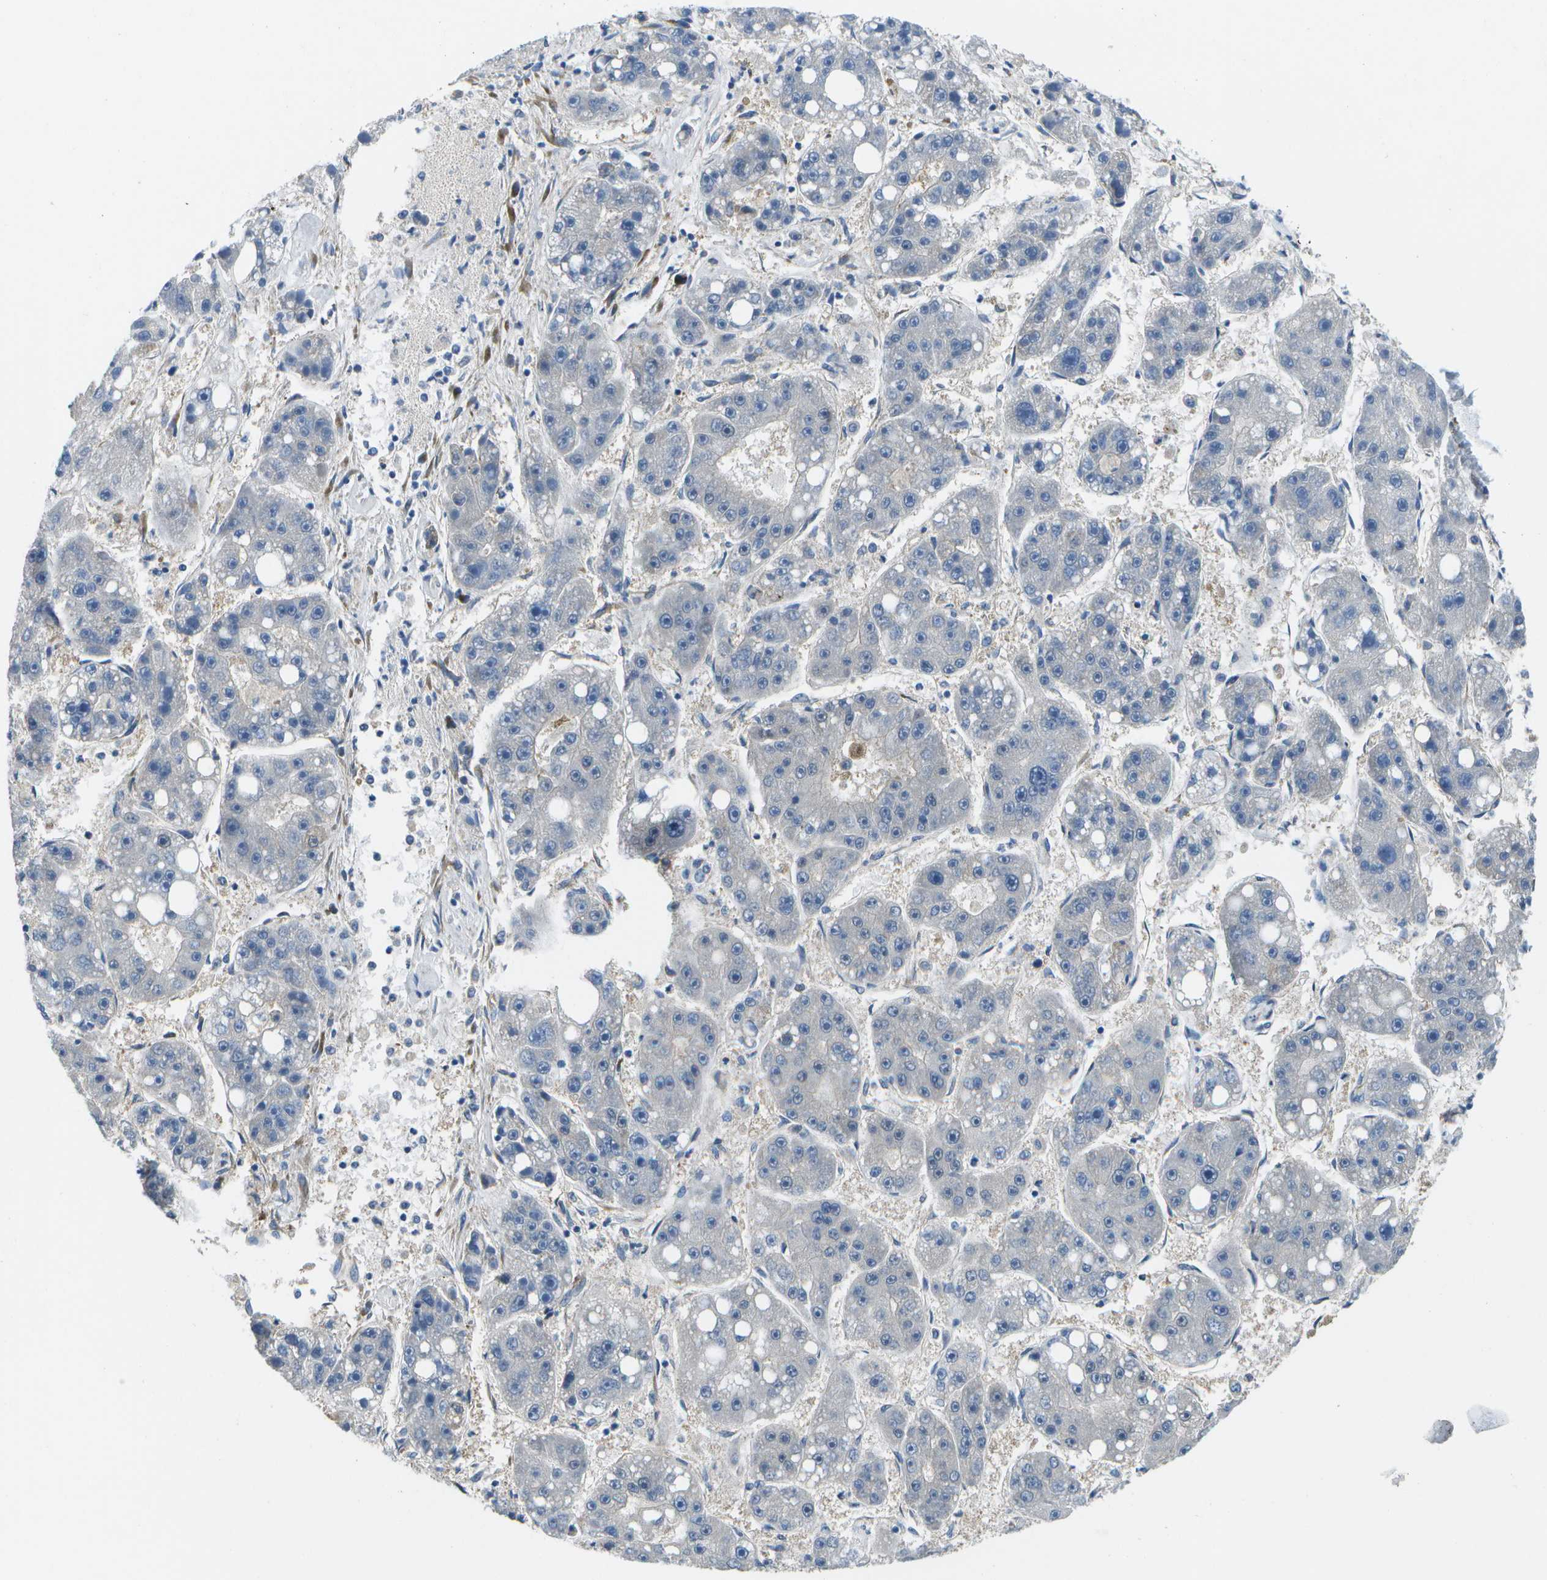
{"staining": {"intensity": "negative", "quantity": "none", "location": "none"}, "tissue": "liver cancer", "cell_type": "Tumor cells", "image_type": "cancer", "snomed": [{"axis": "morphology", "description": "Carcinoma, Hepatocellular, NOS"}, {"axis": "topography", "description": "Liver"}], "caption": "This image is of hepatocellular carcinoma (liver) stained with immunohistochemistry to label a protein in brown with the nuclei are counter-stained blue. There is no staining in tumor cells. The staining was performed using DAB to visualize the protein expression in brown, while the nuclei were stained in blue with hematoxylin (Magnification: 20x).", "gene": "P3H1", "patient": {"sex": "female", "age": 61}}